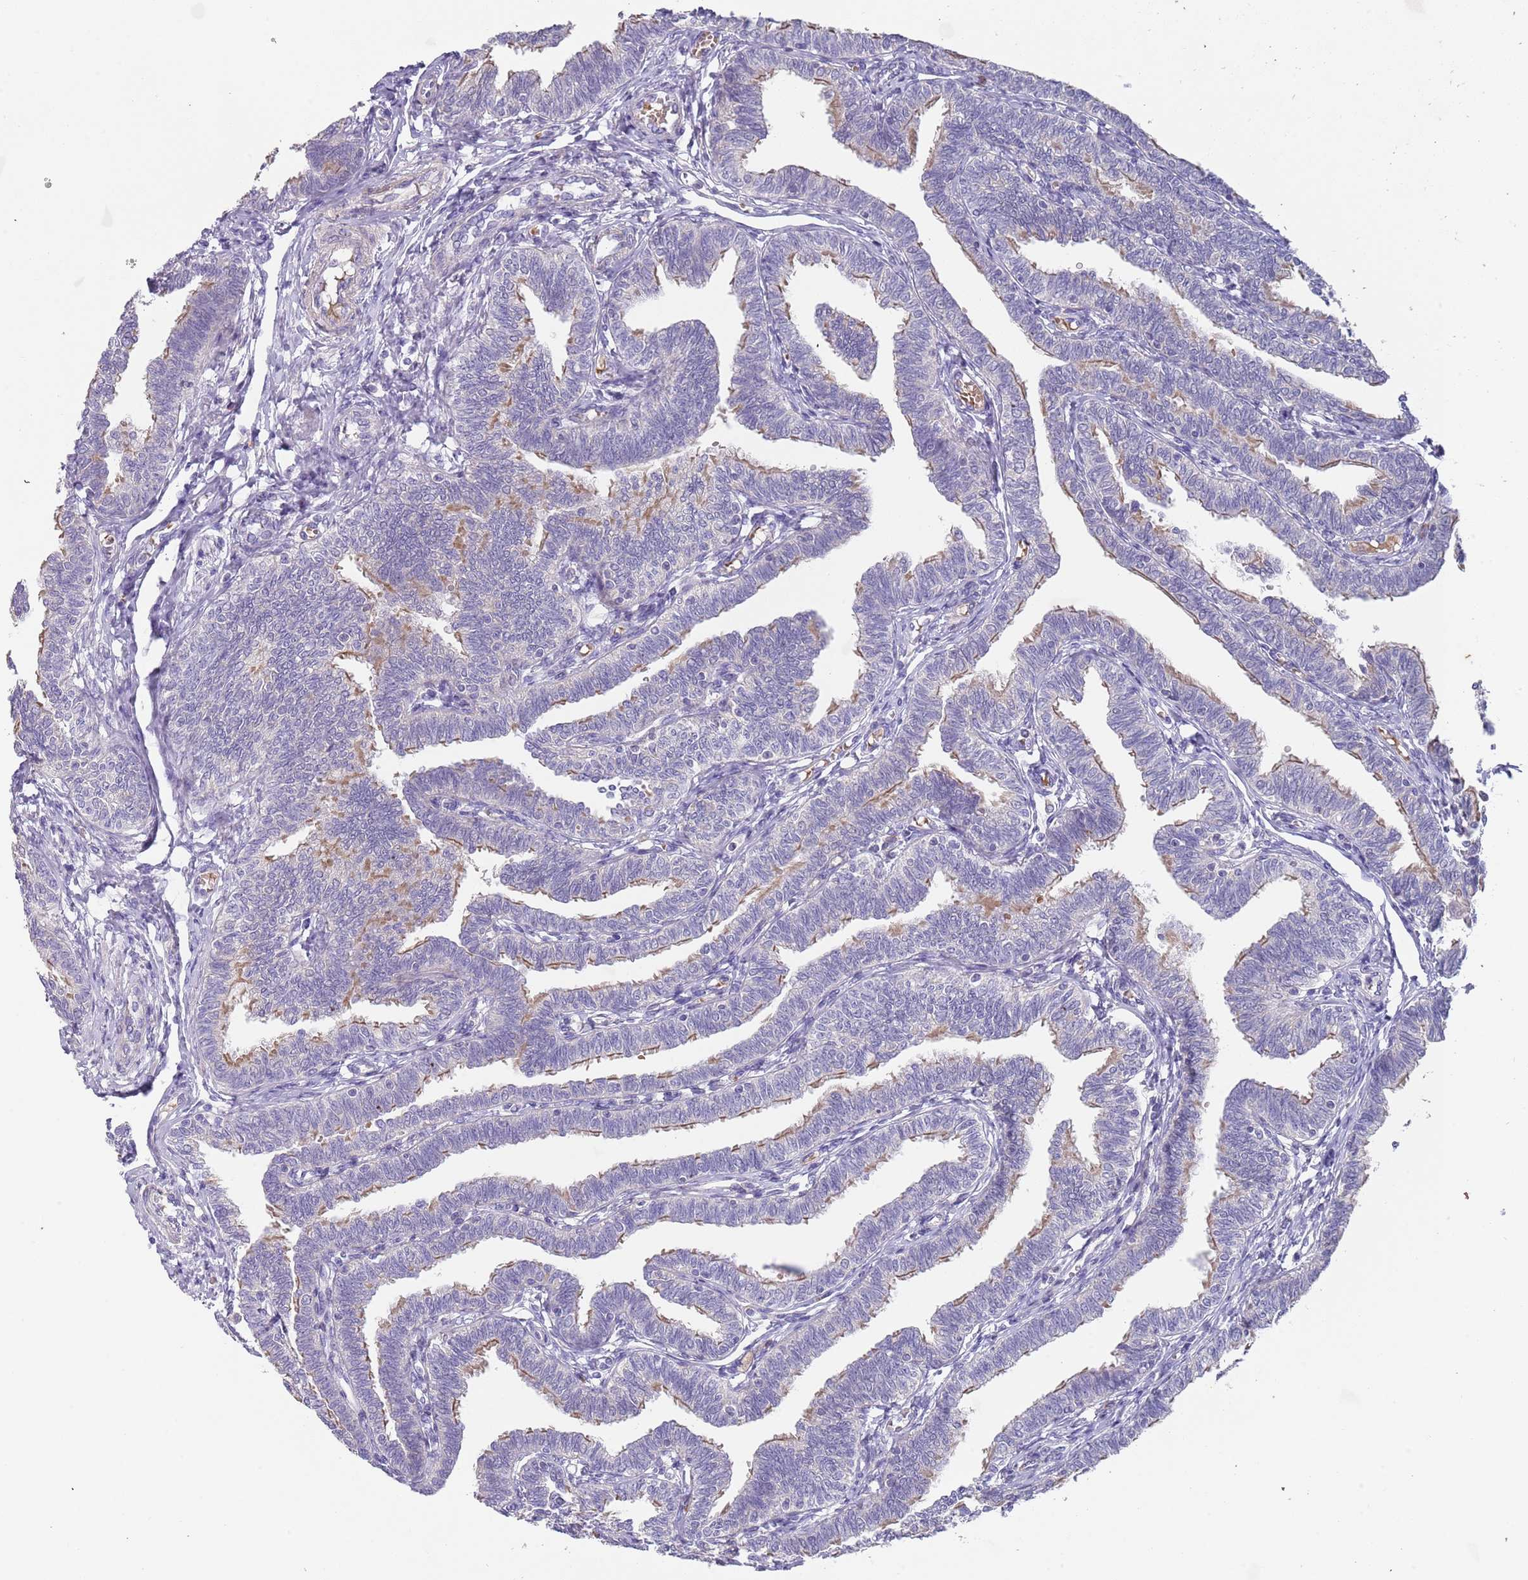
{"staining": {"intensity": "moderate", "quantity": "25%-75%", "location": "cytoplasmic/membranous"}, "tissue": "fallopian tube", "cell_type": "Glandular cells", "image_type": "normal", "snomed": [{"axis": "morphology", "description": "Normal tissue, NOS"}, {"axis": "topography", "description": "Fallopian tube"}, {"axis": "topography", "description": "Ovary"}], "caption": "Benign fallopian tube was stained to show a protein in brown. There is medium levels of moderate cytoplasmic/membranous positivity in about 25%-75% of glandular cells. The protein of interest is stained brown, and the nuclei are stained in blue (DAB (3,3'-diaminobenzidine) IHC with brightfield microscopy, high magnification).", "gene": "PRAC1", "patient": {"sex": "female", "age": 23}}